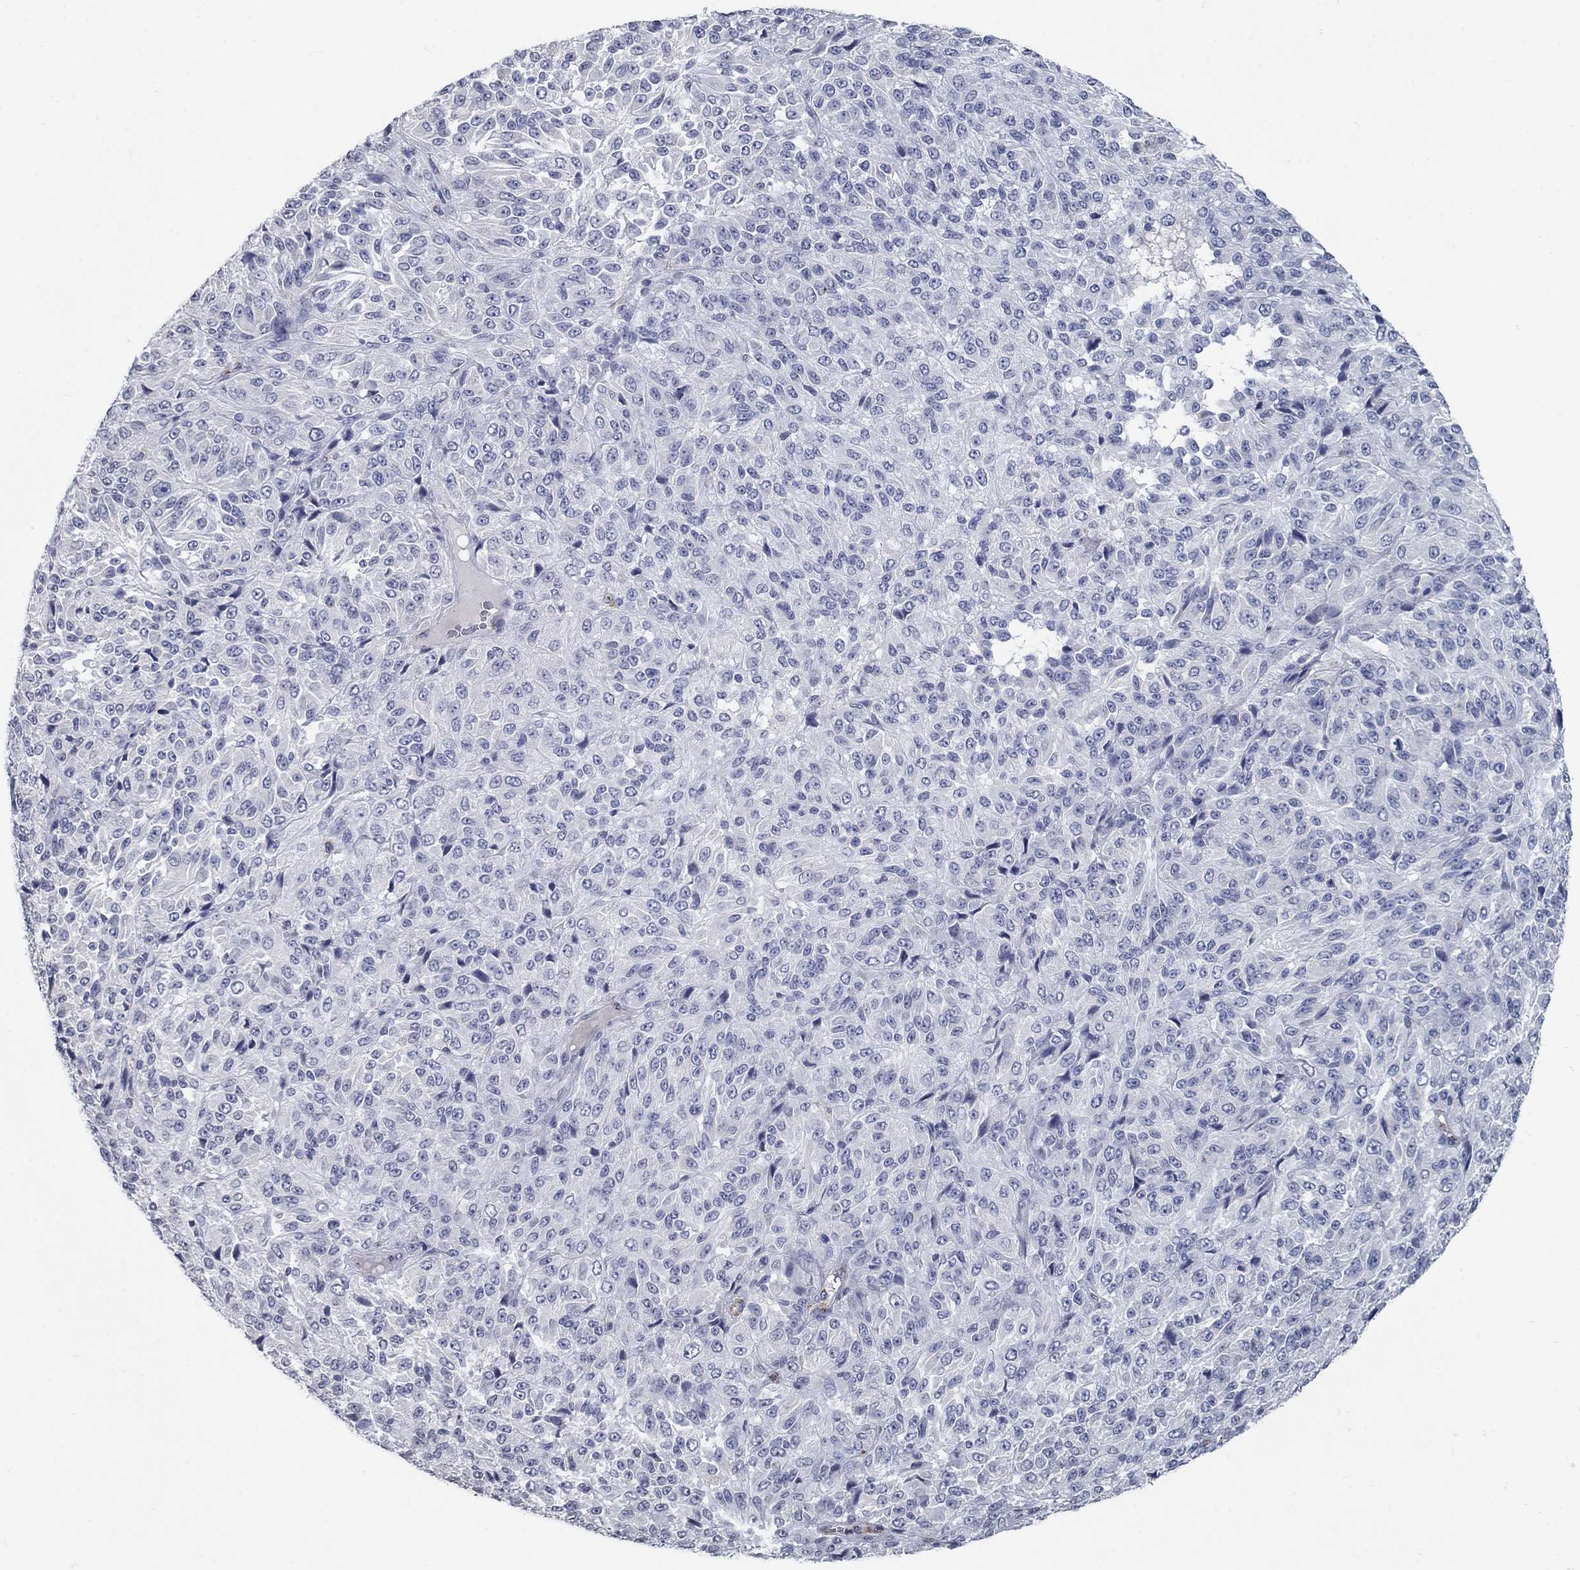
{"staining": {"intensity": "negative", "quantity": "none", "location": "none"}, "tissue": "melanoma", "cell_type": "Tumor cells", "image_type": "cancer", "snomed": [{"axis": "morphology", "description": "Malignant melanoma, Metastatic site"}, {"axis": "topography", "description": "Brain"}], "caption": "Immunohistochemical staining of human malignant melanoma (metastatic site) displays no significant positivity in tumor cells.", "gene": "TINAG", "patient": {"sex": "female", "age": 56}}